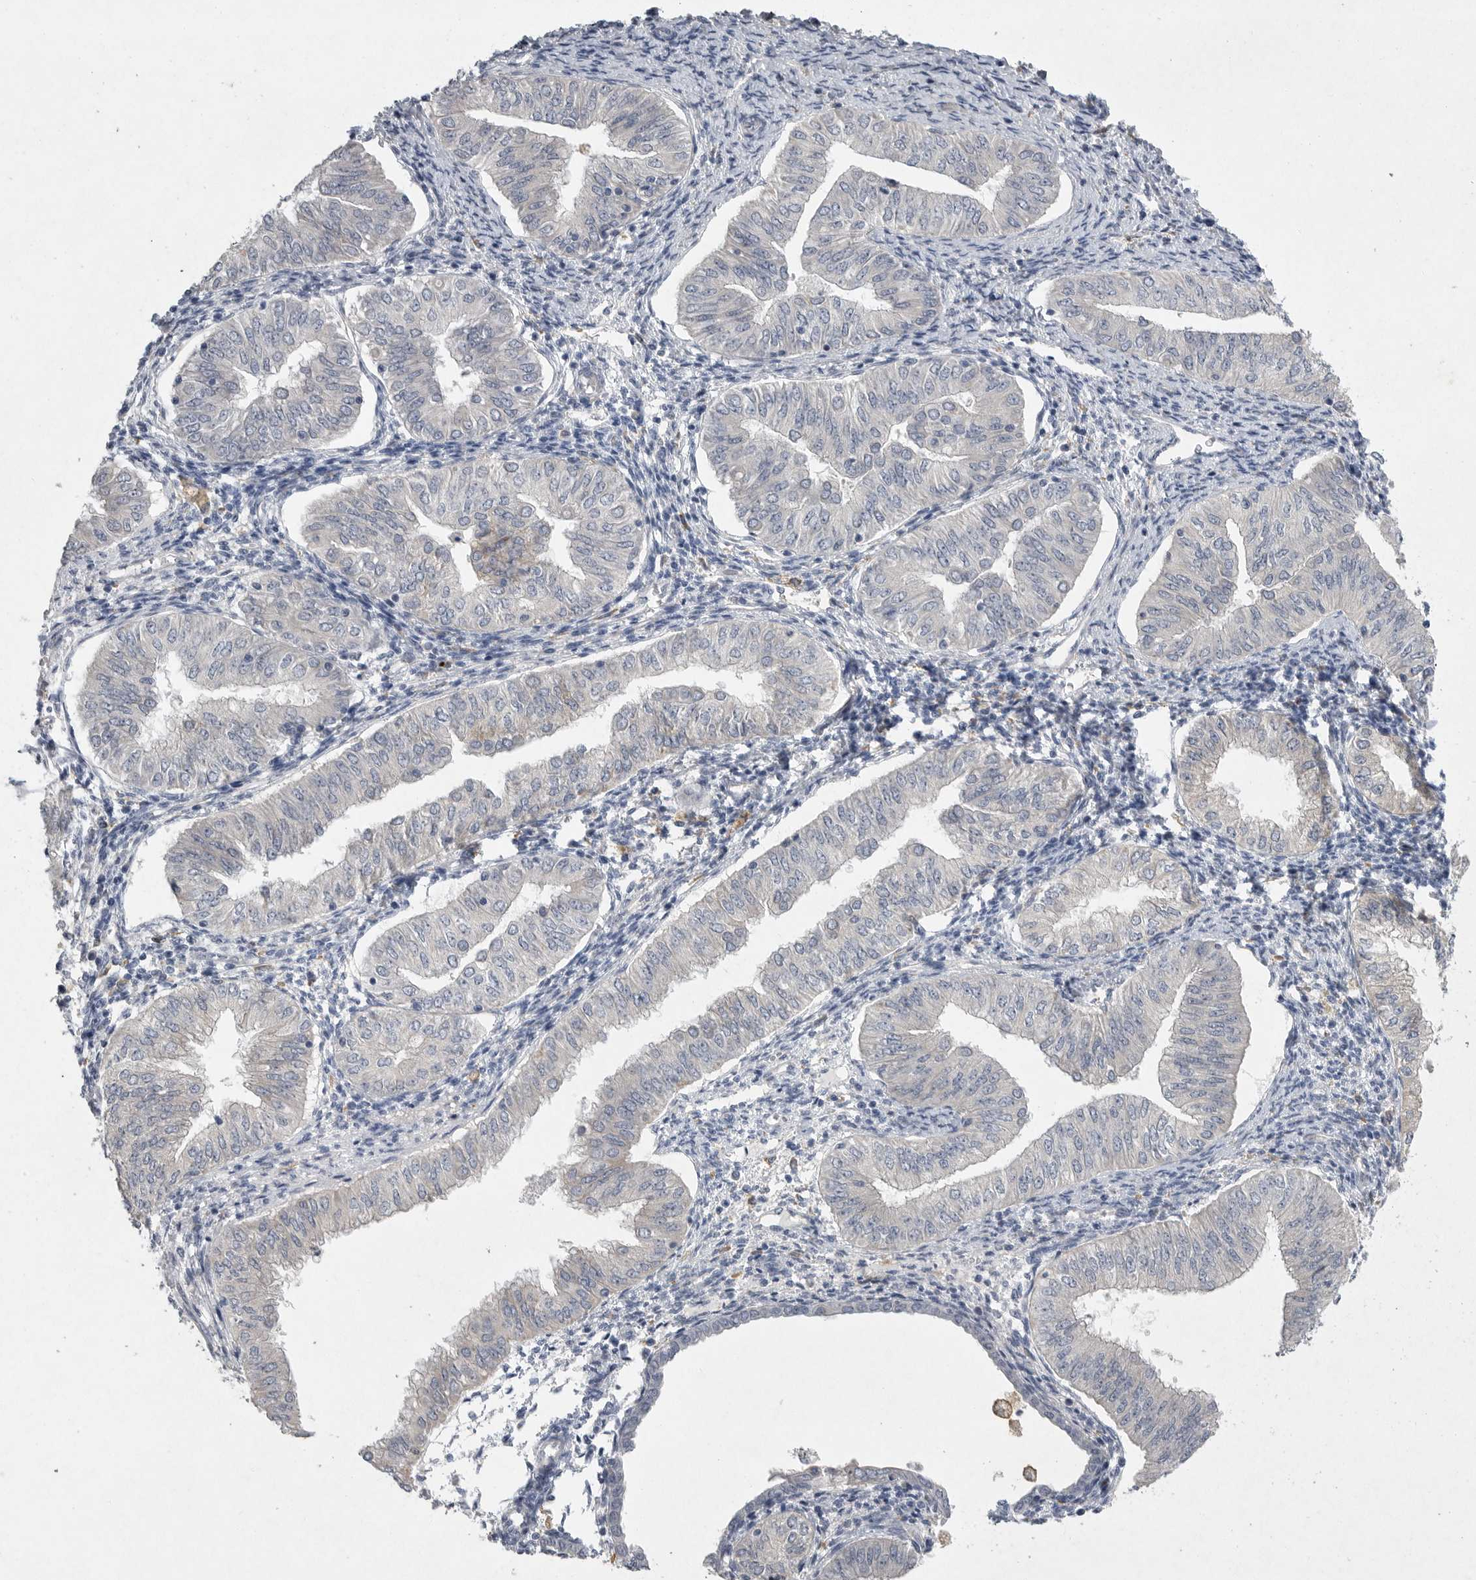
{"staining": {"intensity": "negative", "quantity": "none", "location": "none"}, "tissue": "endometrial cancer", "cell_type": "Tumor cells", "image_type": "cancer", "snomed": [{"axis": "morphology", "description": "Normal tissue, NOS"}, {"axis": "morphology", "description": "Adenocarcinoma, NOS"}, {"axis": "topography", "description": "Endometrium"}], "caption": "Immunohistochemistry of endometrial cancer (adenocarcinoma) exhibits no positivity in tumor cells.", "gene": "EDEM3", "patient": {"sex": "female", "age": 53}}